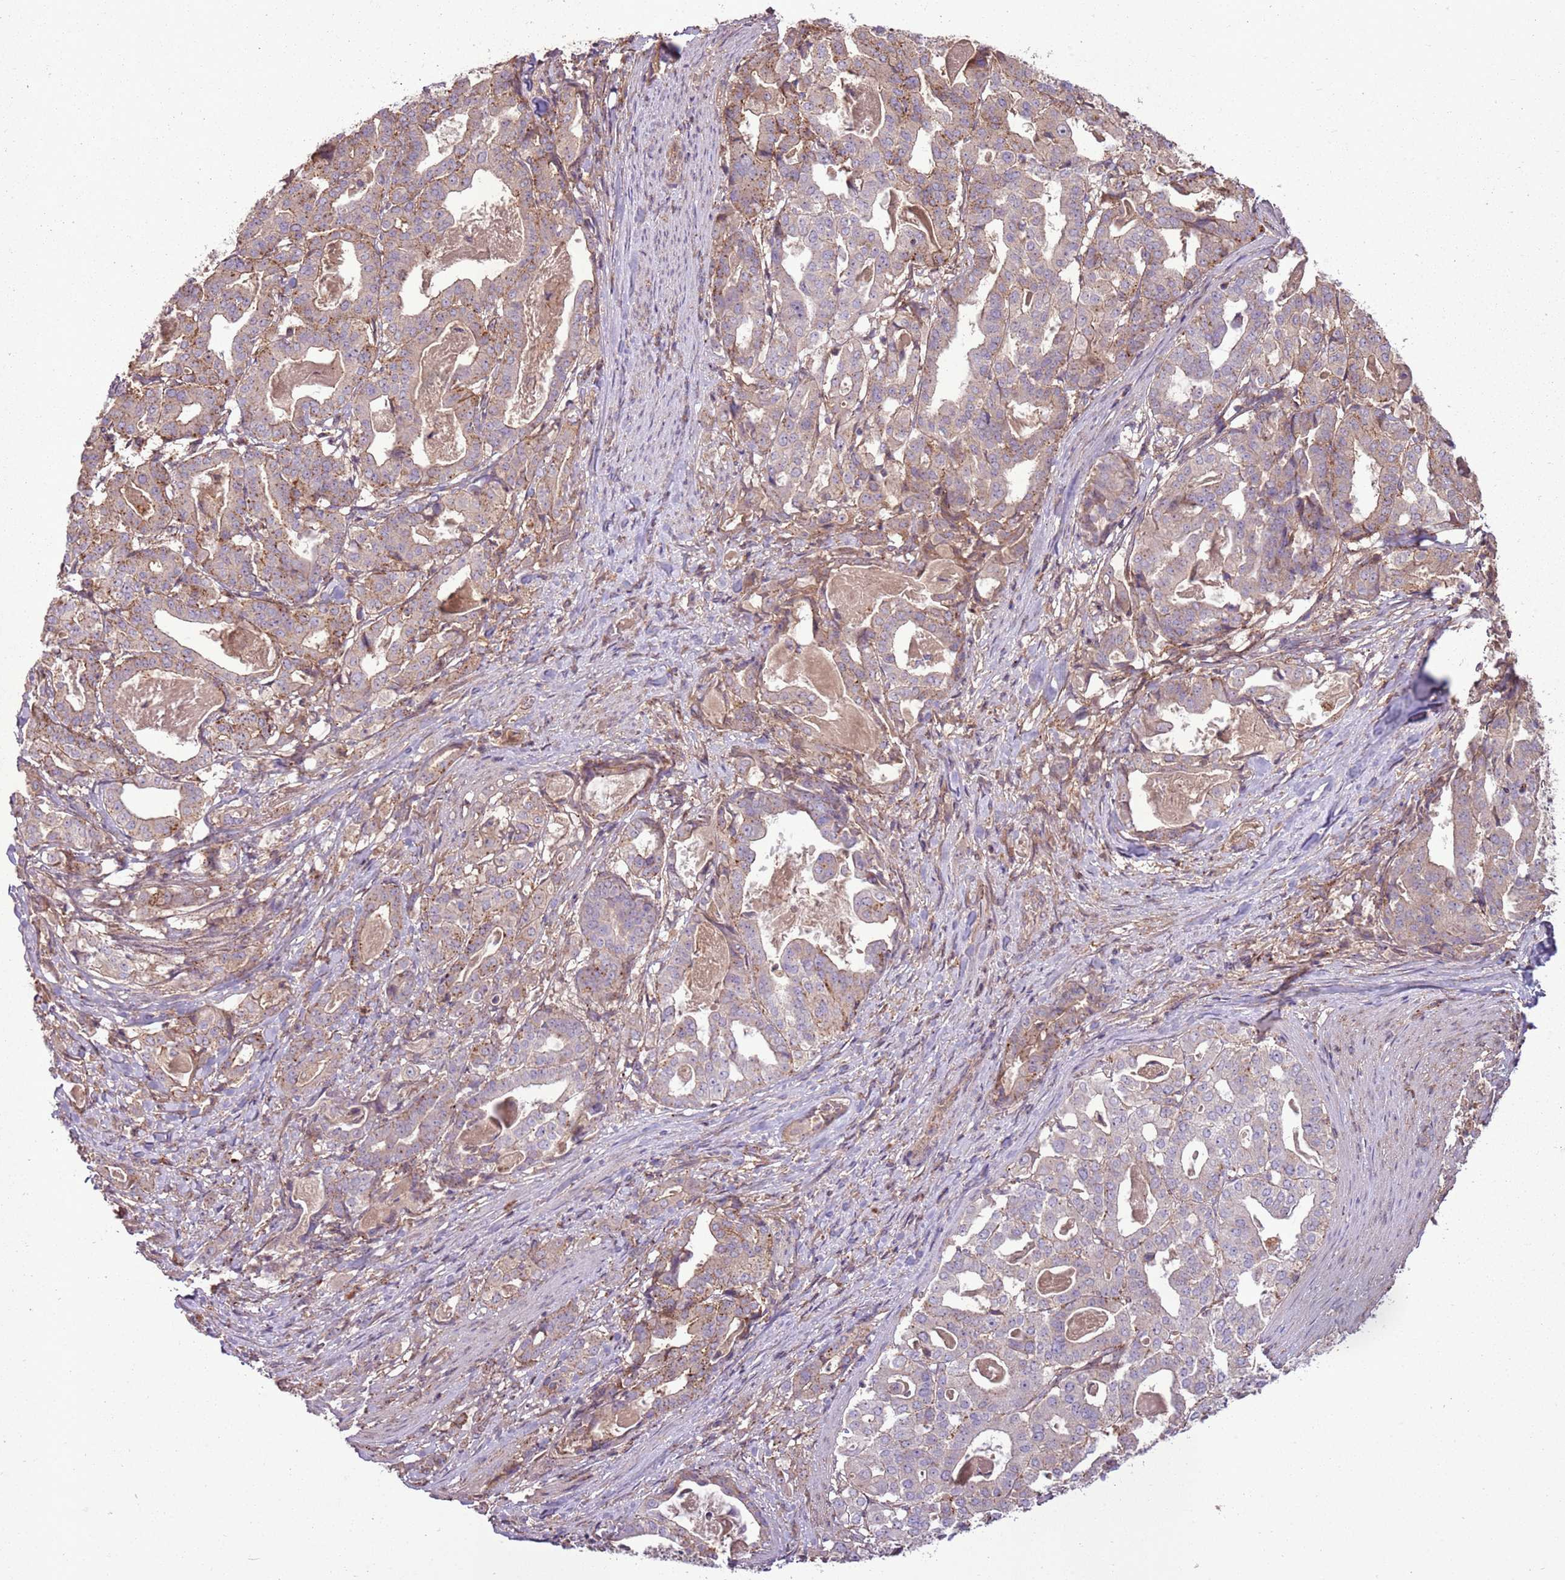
{"staining": {"intensity": "weak", "quantity": "25%-75%", "location": "cytoplasmic/membranous"}, "tissue": "stomach cancer", "cell_type": "Tumor cells", "image_type": "cancer", "snomed": [{"axis": "morphology", "description": "Adenocarcinoma, NOS"}, {"axis": "topography", "description": "Stomach"}], "caption": "The photomicrograph demonstrates immunohistochemical staining of stomach cancer. There is weak cytoplasmic/membranous staining is identified in approximately 25%-75% of tumor cells. Nuclei are stained in blue.", "gene": "ANKRD24", "patient": {"sex": "male", "age": 48}}